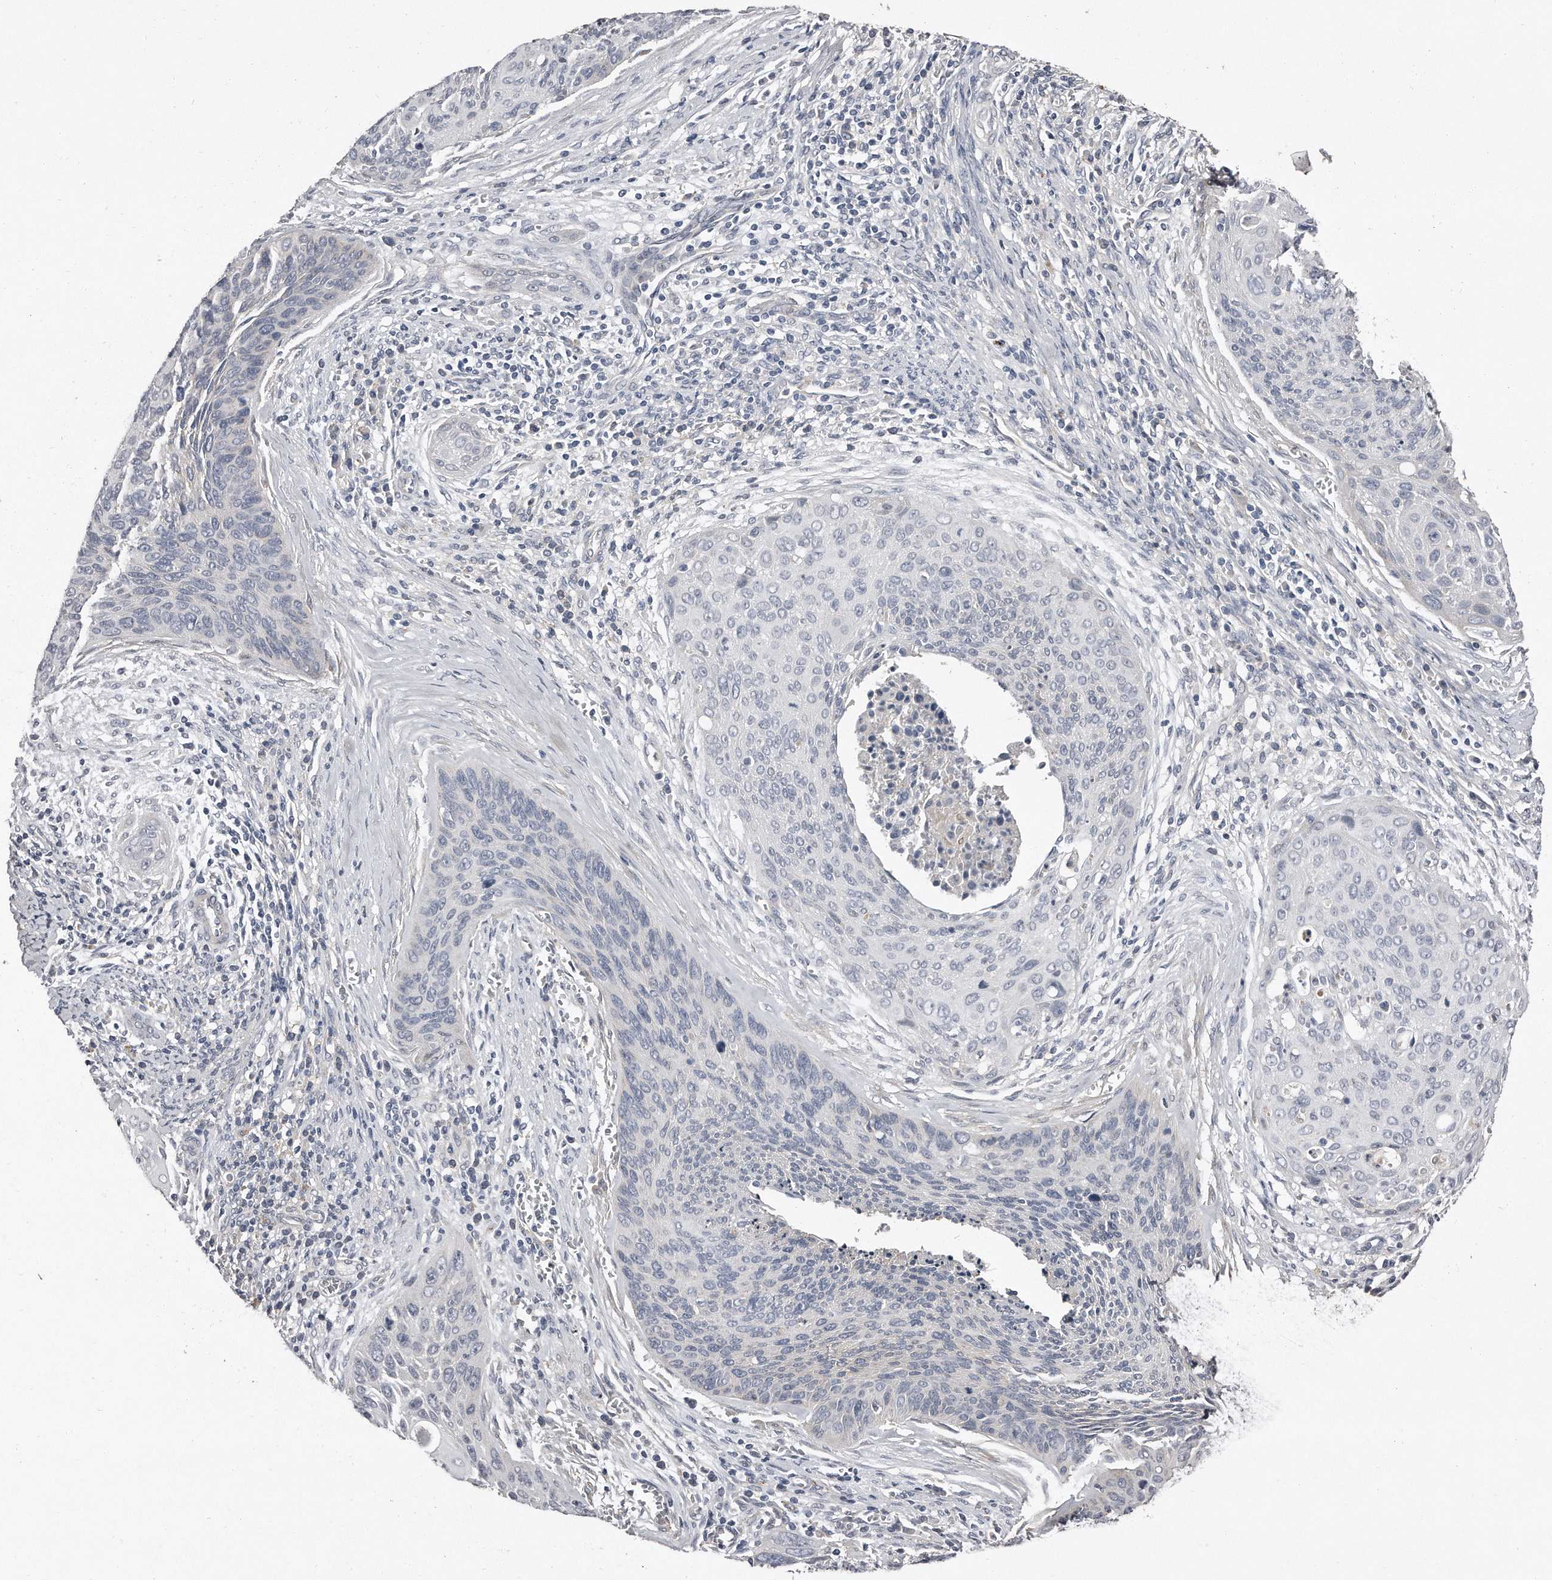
{"staining": {"intensity": "negative", "quantity": "none", "location": "none"}, "tissue": "cervical cancer", "cell_type": "Tumor cells", "image_type": "cancer", "snomed": [{"axis": "morphology", "description": "Squamous cell carcinoma, NOS"}, {"axis": "topography", "description": "Cervix"}], "caption": "This image is of cervical cancer (squamous cell carcinoma) stained with immunohistochemistry (IHC) to label a protein in brown with the nuclei are counter-stained blue. There is no expression in tumor cells.", "gene": "LMOD1", "patient": {"sex": "female", "age": 55}}